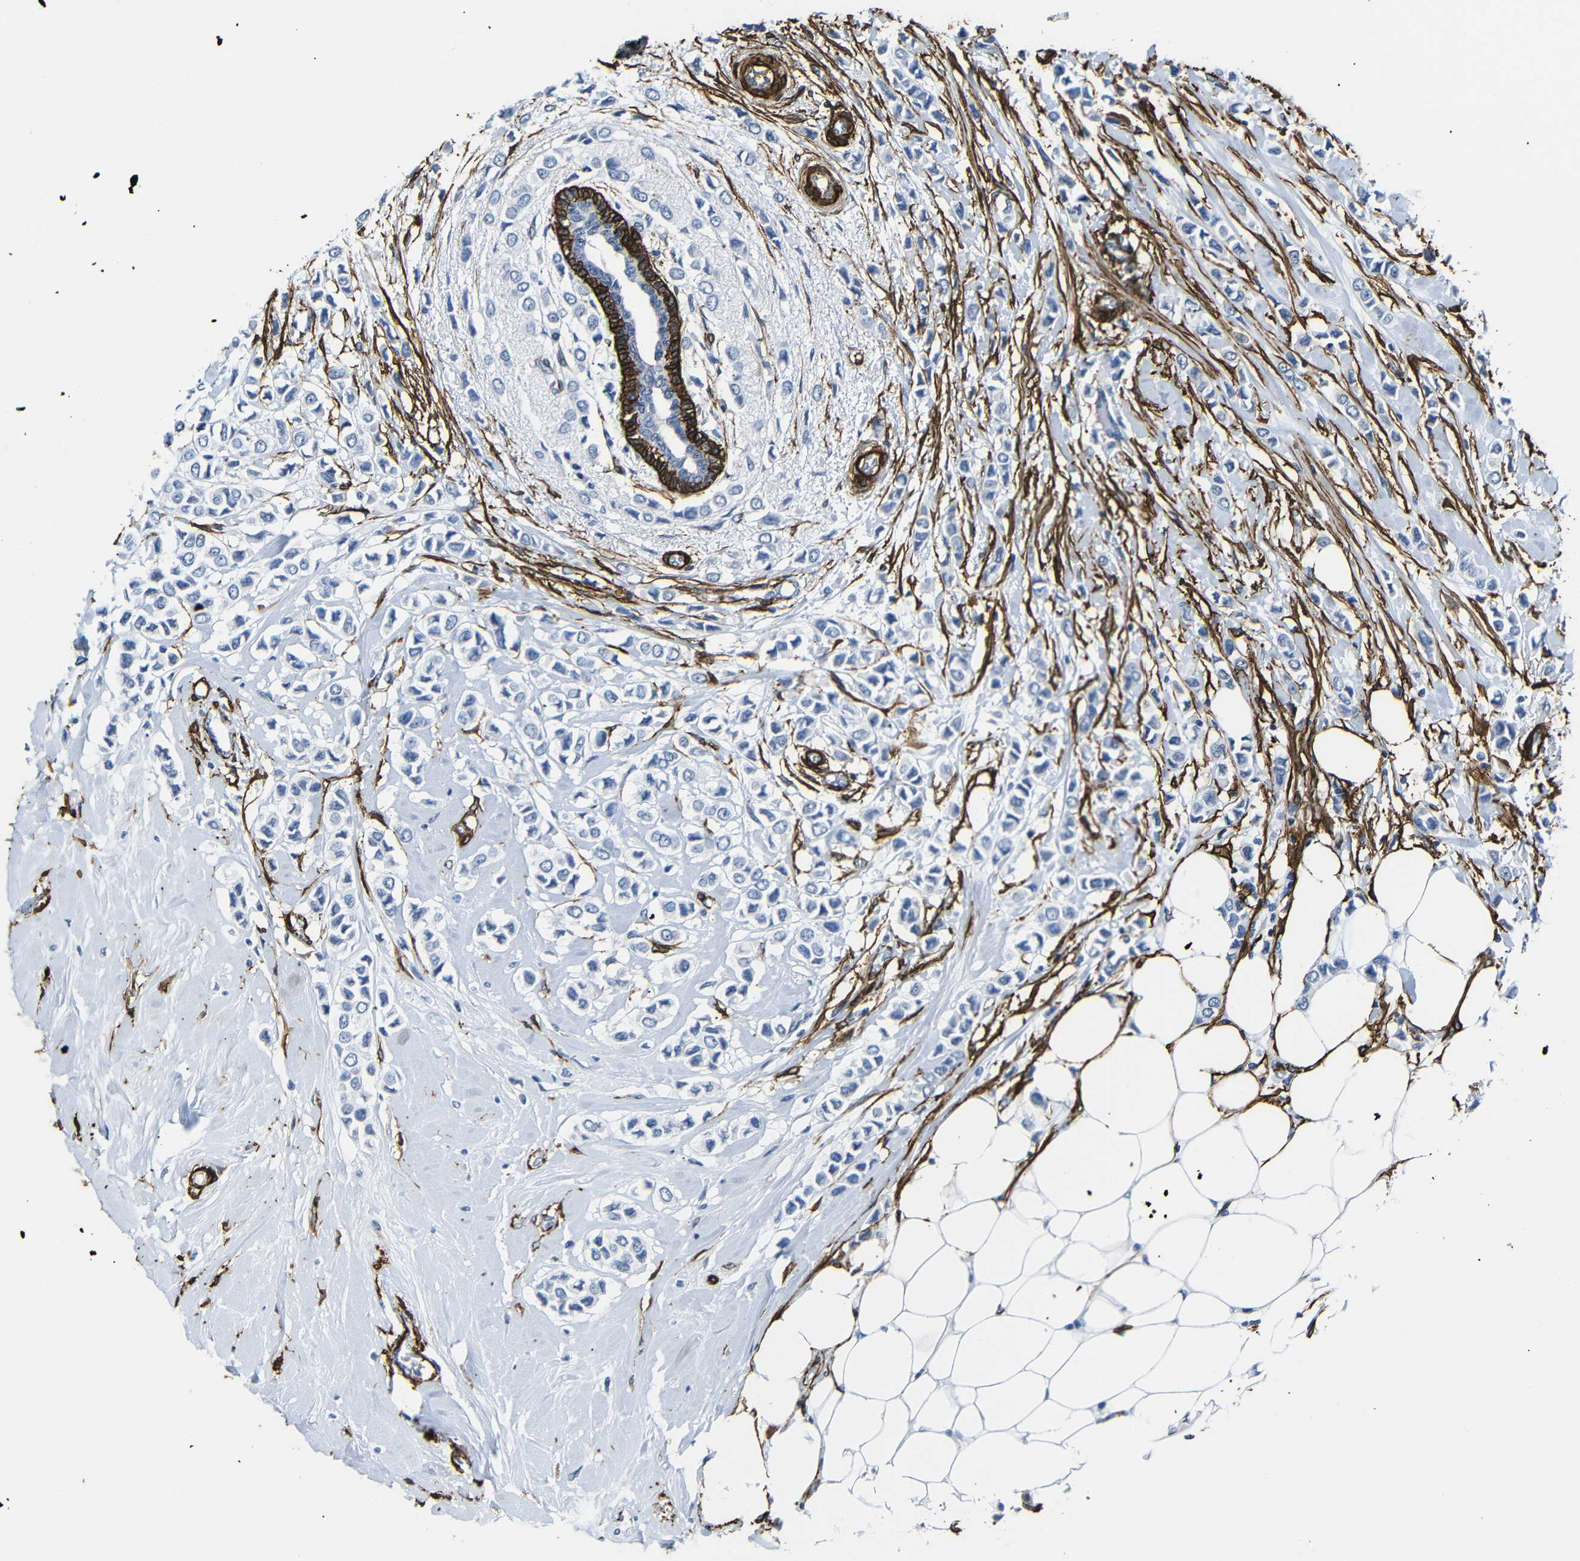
{"staining": {"intensity": "negative", "quantity": "none", "location": "none"}, "tissue": "breast cancer", "cell_type": "Tumor cells", "image_type": "cancer", "snomed": [{"axis": "morphology", "description": "Lobular carcinoma"}, {"axis": "topography", "description": "Breast"}], "caption": "A histopathology image of human breast cancer is negative for staining in tumor cells. The staining was performed using DAB to visualize the protein expression in brown, while the nuclei were stained in blue with hematoxylin (Magnification: 20x).", "gene": "ACTA2", "patient": {"sex": "female", "age": 51}}